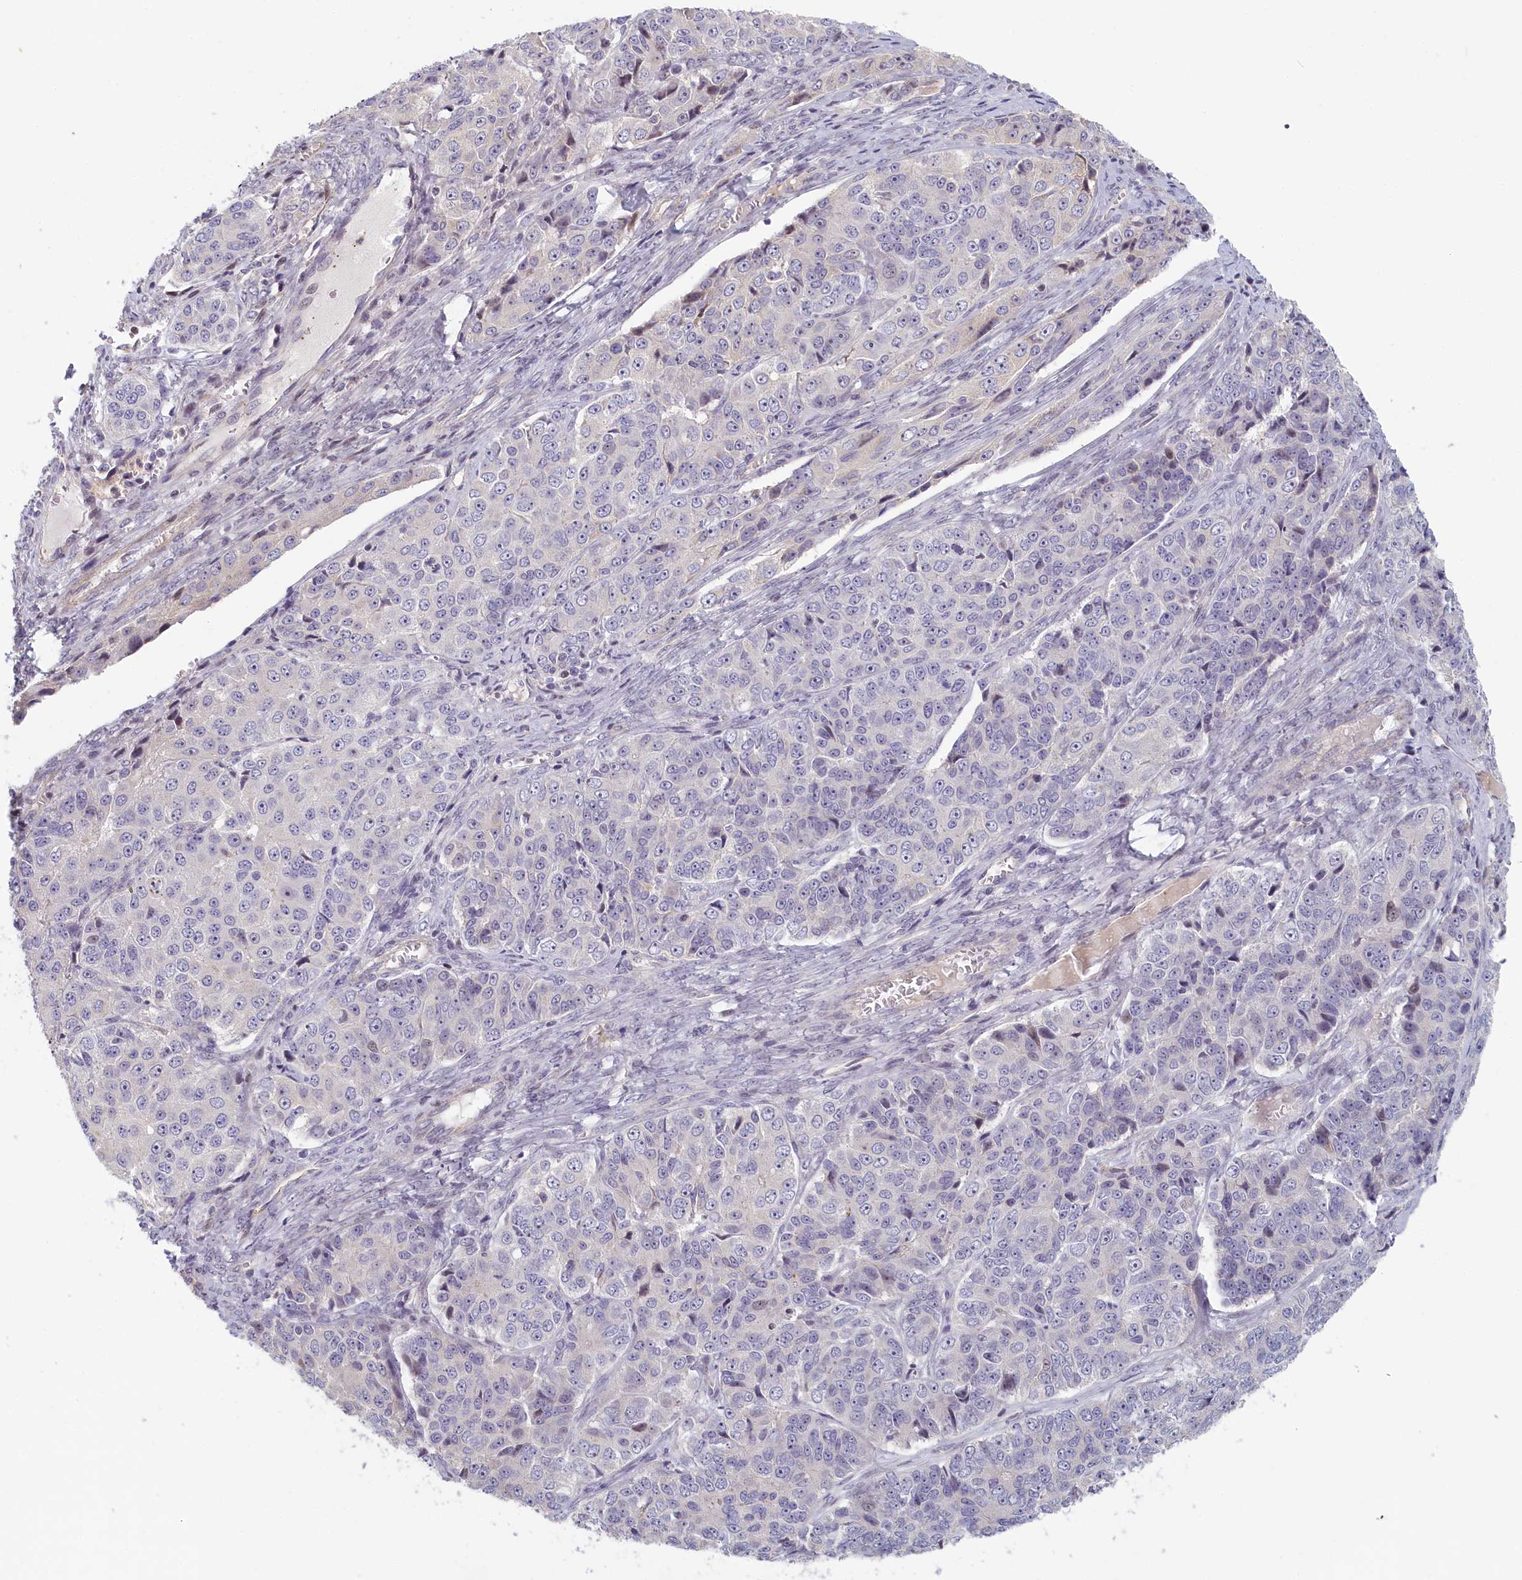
{"staining": {"intensity": "negative", "quantity": "none", "location": "none"}, "tissue": "ovarian cancer", "cell_type": "Tumor cells", "image_type": "cancer", "snomed": [{"axis": "morphology", "description": "Carcinoma, endometroid"}, {"axis": "topography", "description": "Ovary"}], "caption": "A photomicrograph of human ovarian cancer (endometroid carcinoma) is negative for staining in tumor cells.", "gene": "INTS4", "patient": {"sex": "female", "age": 51}}